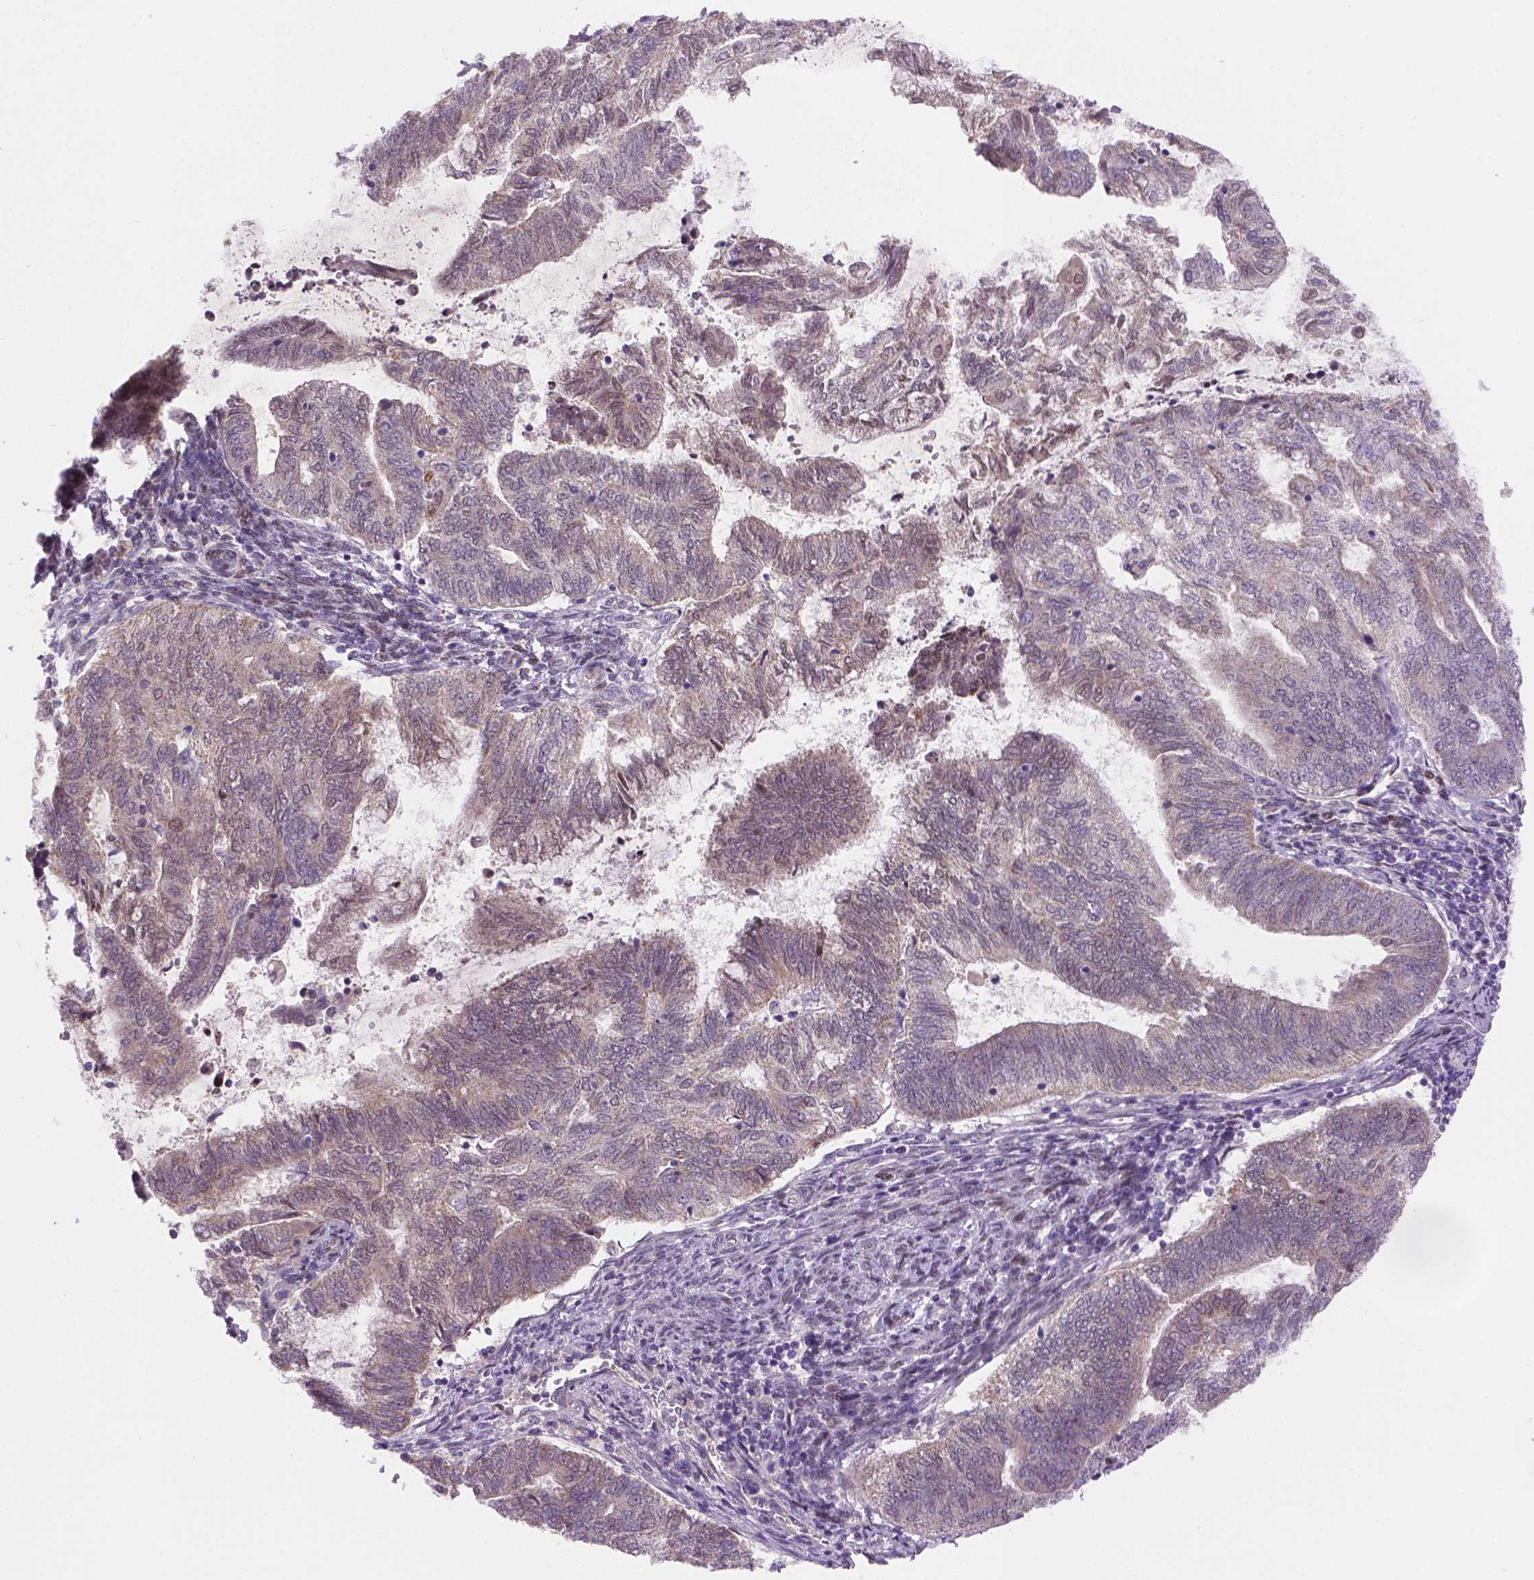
{"staining": {"intensity": "negative", "quantity": "none", "location": "none"}, "tissue": "endometrial cancer", "cell_type": "Tumor cells", "image_type": "cancer", "snomed": [{"axis": "morphology", "description": "Adenocarcinoma, NOS"}, {"axis": "topography", "description": "Endometrium"}], "caption": "This histopathology image is of endometrial cancer stained with IHC to label a protein in brown with the nuclei are counter-stained blue. There is no staining in tumor cells.", "gene": "IRF6", "patient": {"sex": "female", "age": 65}}